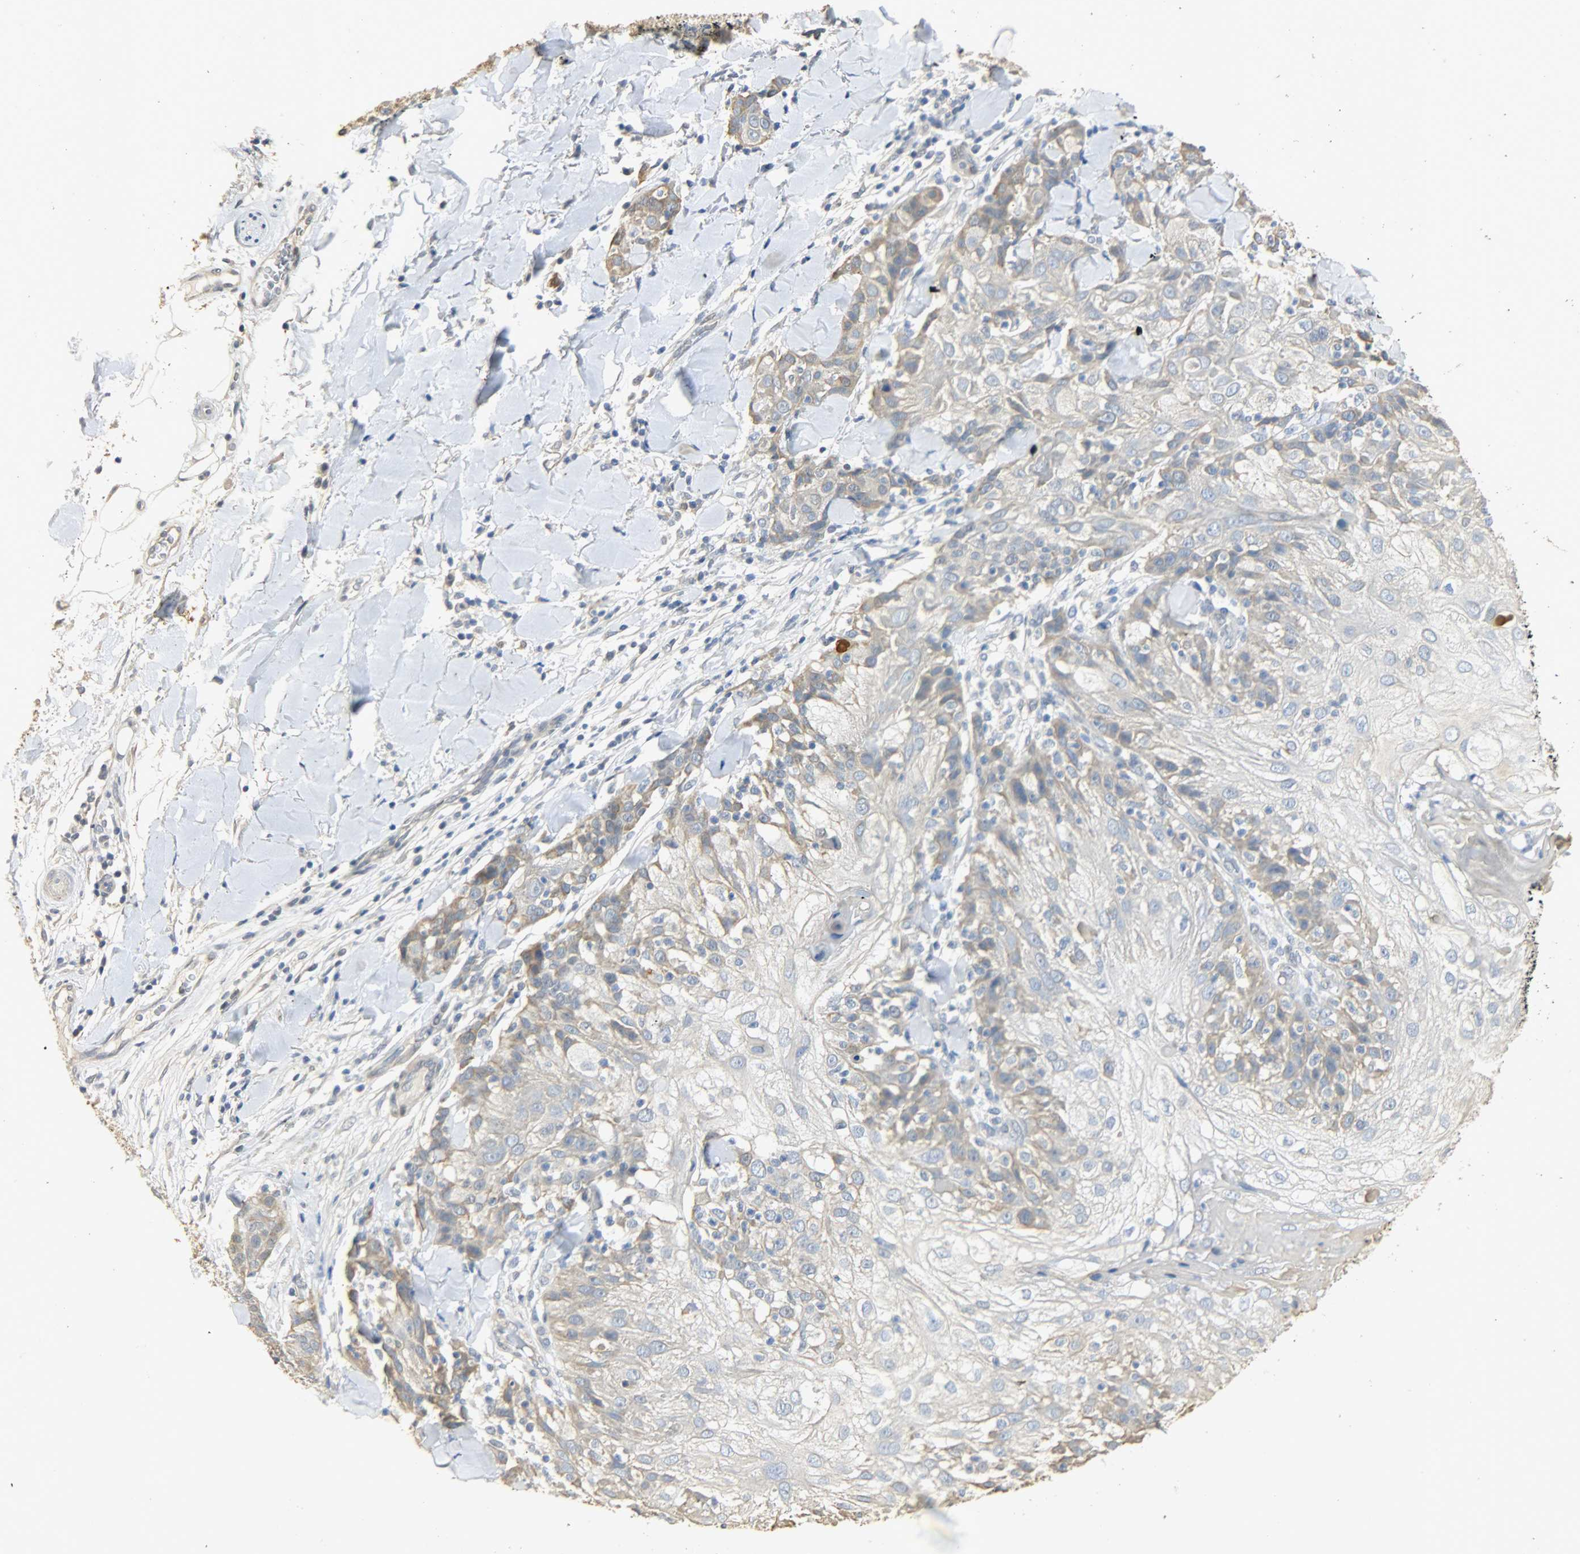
{"staining": {"intensity": "moderate", "quantity": "<25%", "location": "cytoplasmic/membranous"}, "tissue": "skin cancer", "cell_type": "Tumor cells", "image_type": "cancer", "snomed": [{"axis": "morphology", "description": "Normal tissue, NOS"}, {"axis": "morphology", "description": "Squamous cell carcinoma, NOS"}, {"axis": "topography", "description": "Skin"}], "caption": "This photomicrograph shows skin squamous cell carcinoma stained with IHC to label a protein in brown. The cytoplasmic/membranous of tumor cells show moderate positivity for the protein. Nuclei are counter-stained blue.", "gene": "USP13", "patient": {"sex": "female", "age": 83}}